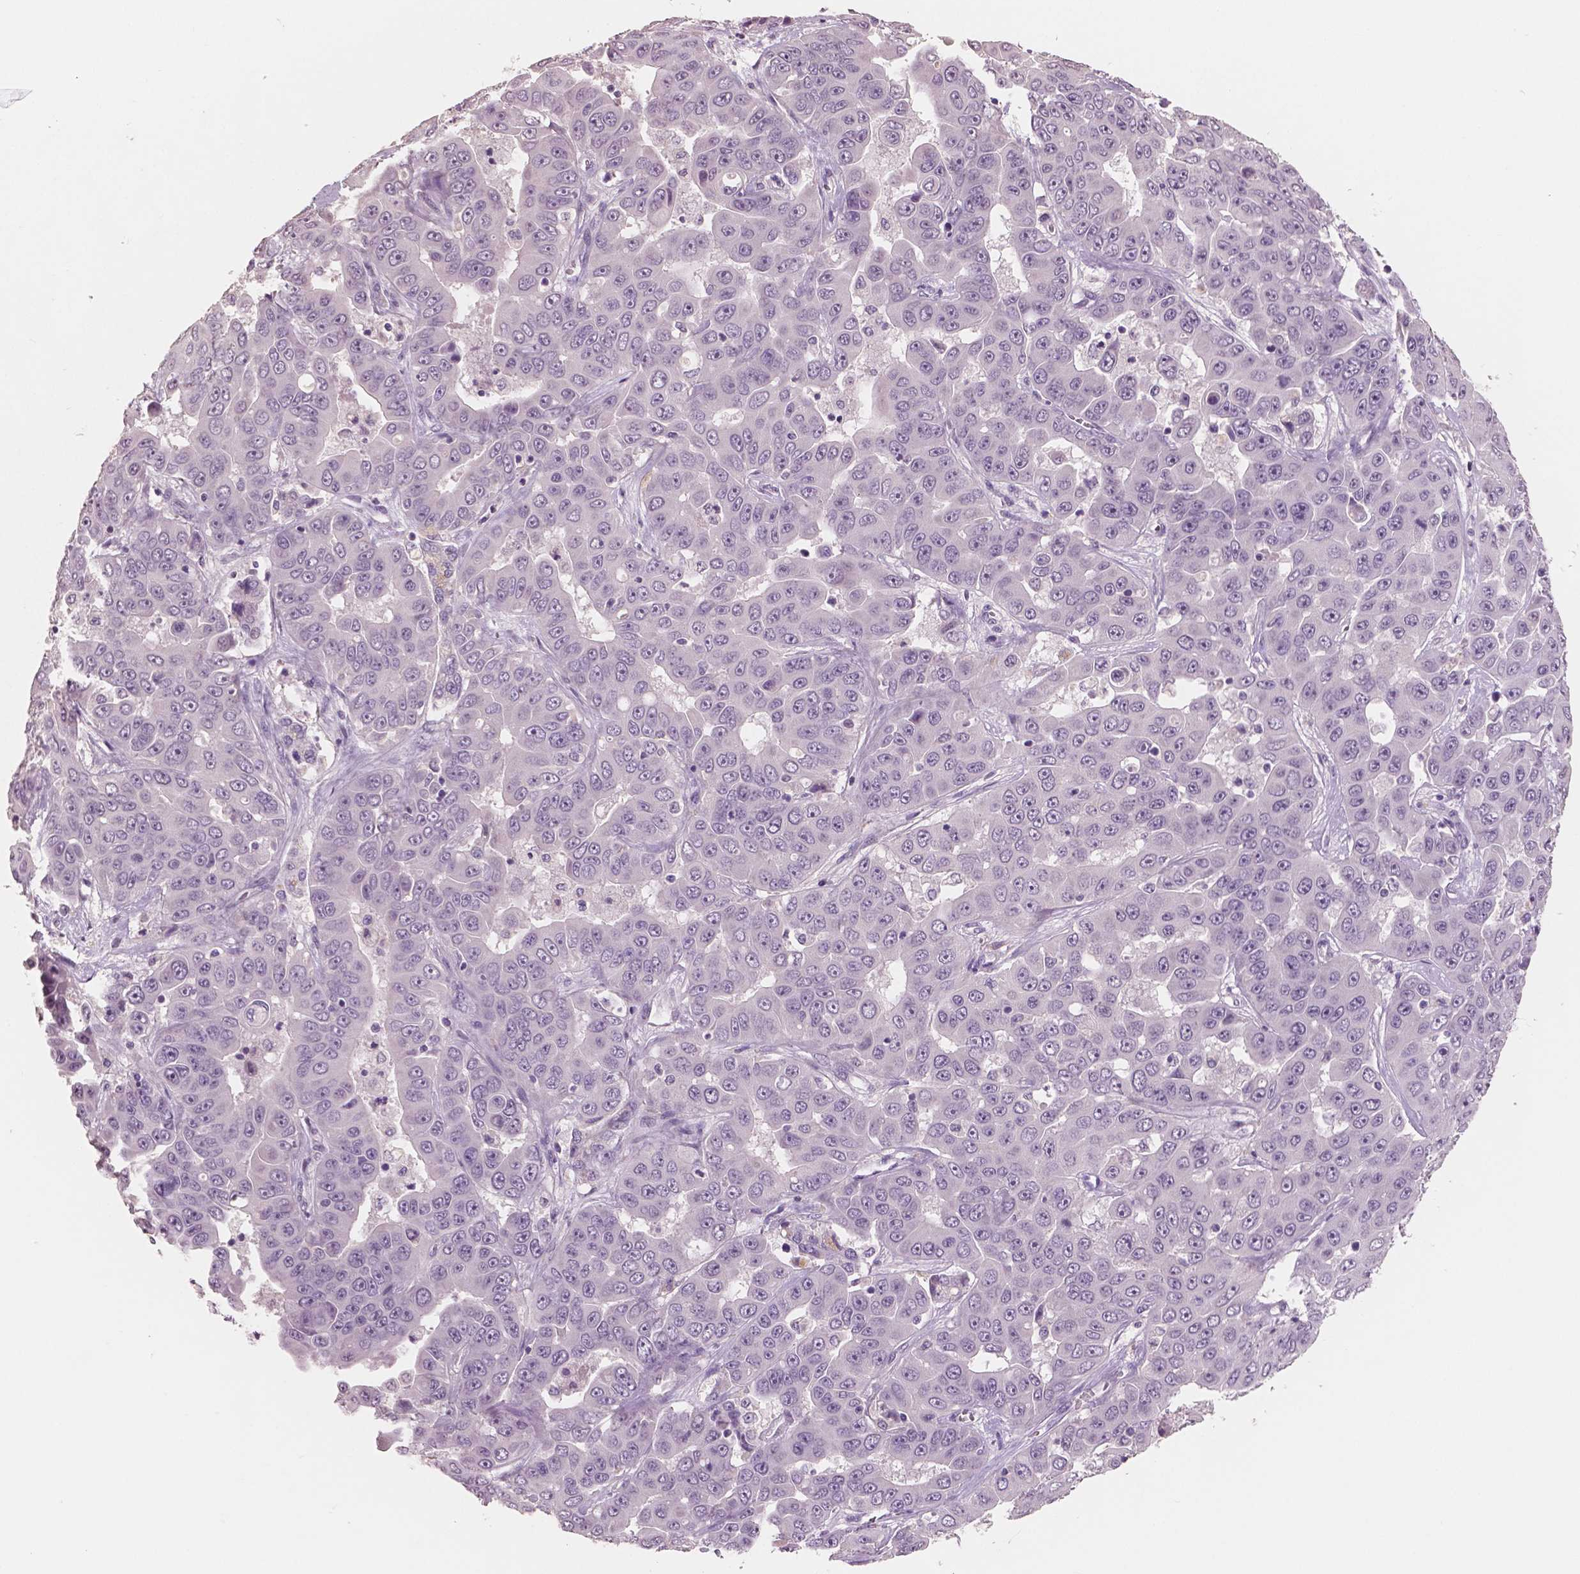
{"staining": {"intensity": "negative", "quantity": "none", "location": "none"}, "tissue": "liver cancer", "cell_type": "Tumor cells", "image_type": "cancer", "snomed": [{"axis": "morphology", "description": "Cholangiocarcinoma"}, {"axis": "topography", "description": "Liver"}], "caption": "Photomicrograph shows no significant protein staining in tumor cells of liver cancer. (Brightfield microscopy of DAB immunohistochemistry (IHC) at high magnification).", "gene": "KIT", "patient": {"sex": "female", "age": 52}}